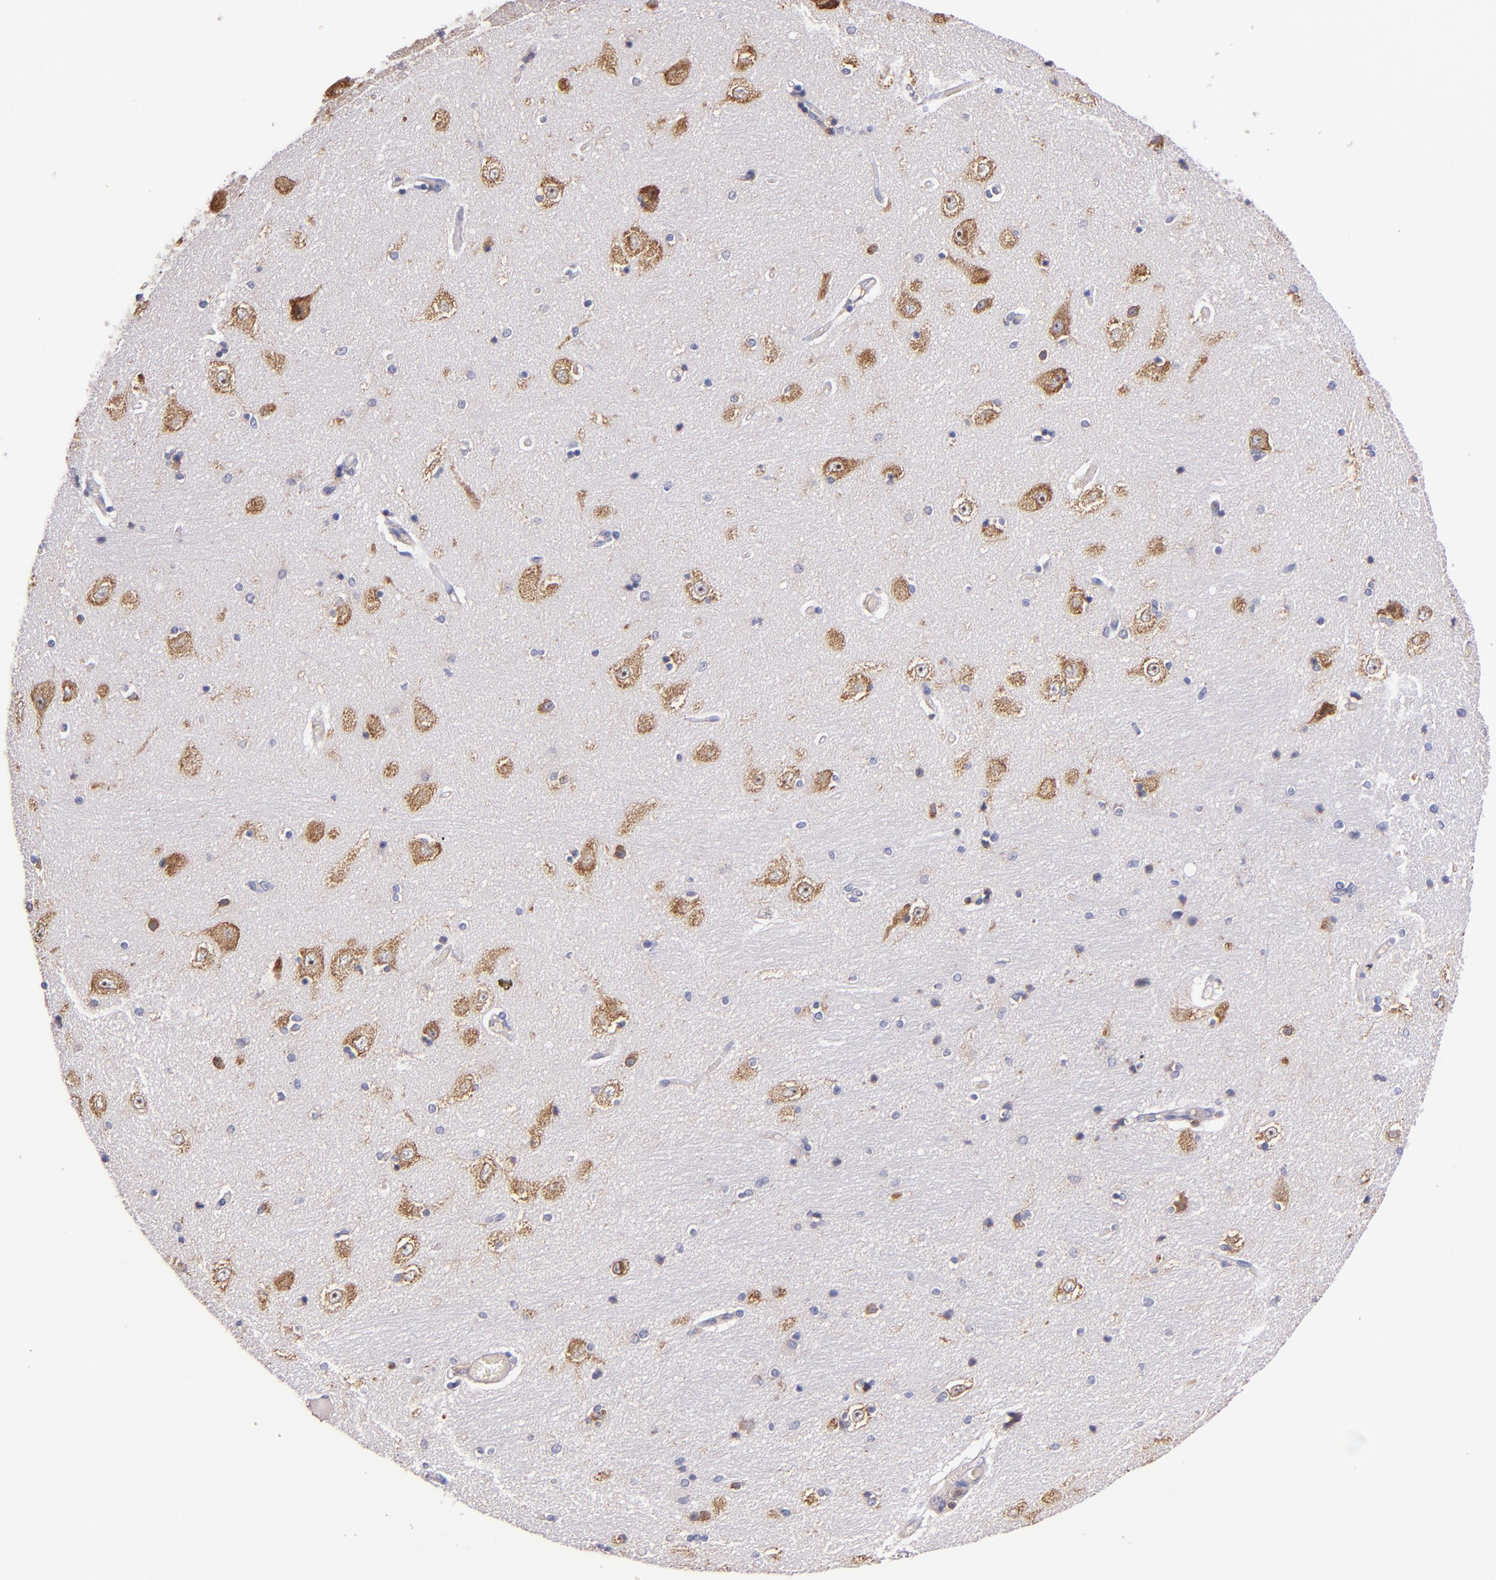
{"staining": {"intensity": "moderate", "quantity": "<25%", "location": "cytoplasmic/membranous"}, "tissue": "hippocampus", "cell_type": "Glial cells", "image_type": "normal", "snomed": [{"axis": "morphology", "description": "Normal tissue, NOS"}, {"axis": "topography", "description": "Hippocampus"}], "caption": "Moderate cytoplasmic/membranous positivity is appreciated in approximately <25% of glial cells in benign hippocampus.", "gene": "EIF4ENIF1", "patient": {"sex": "female", "age": 54}}